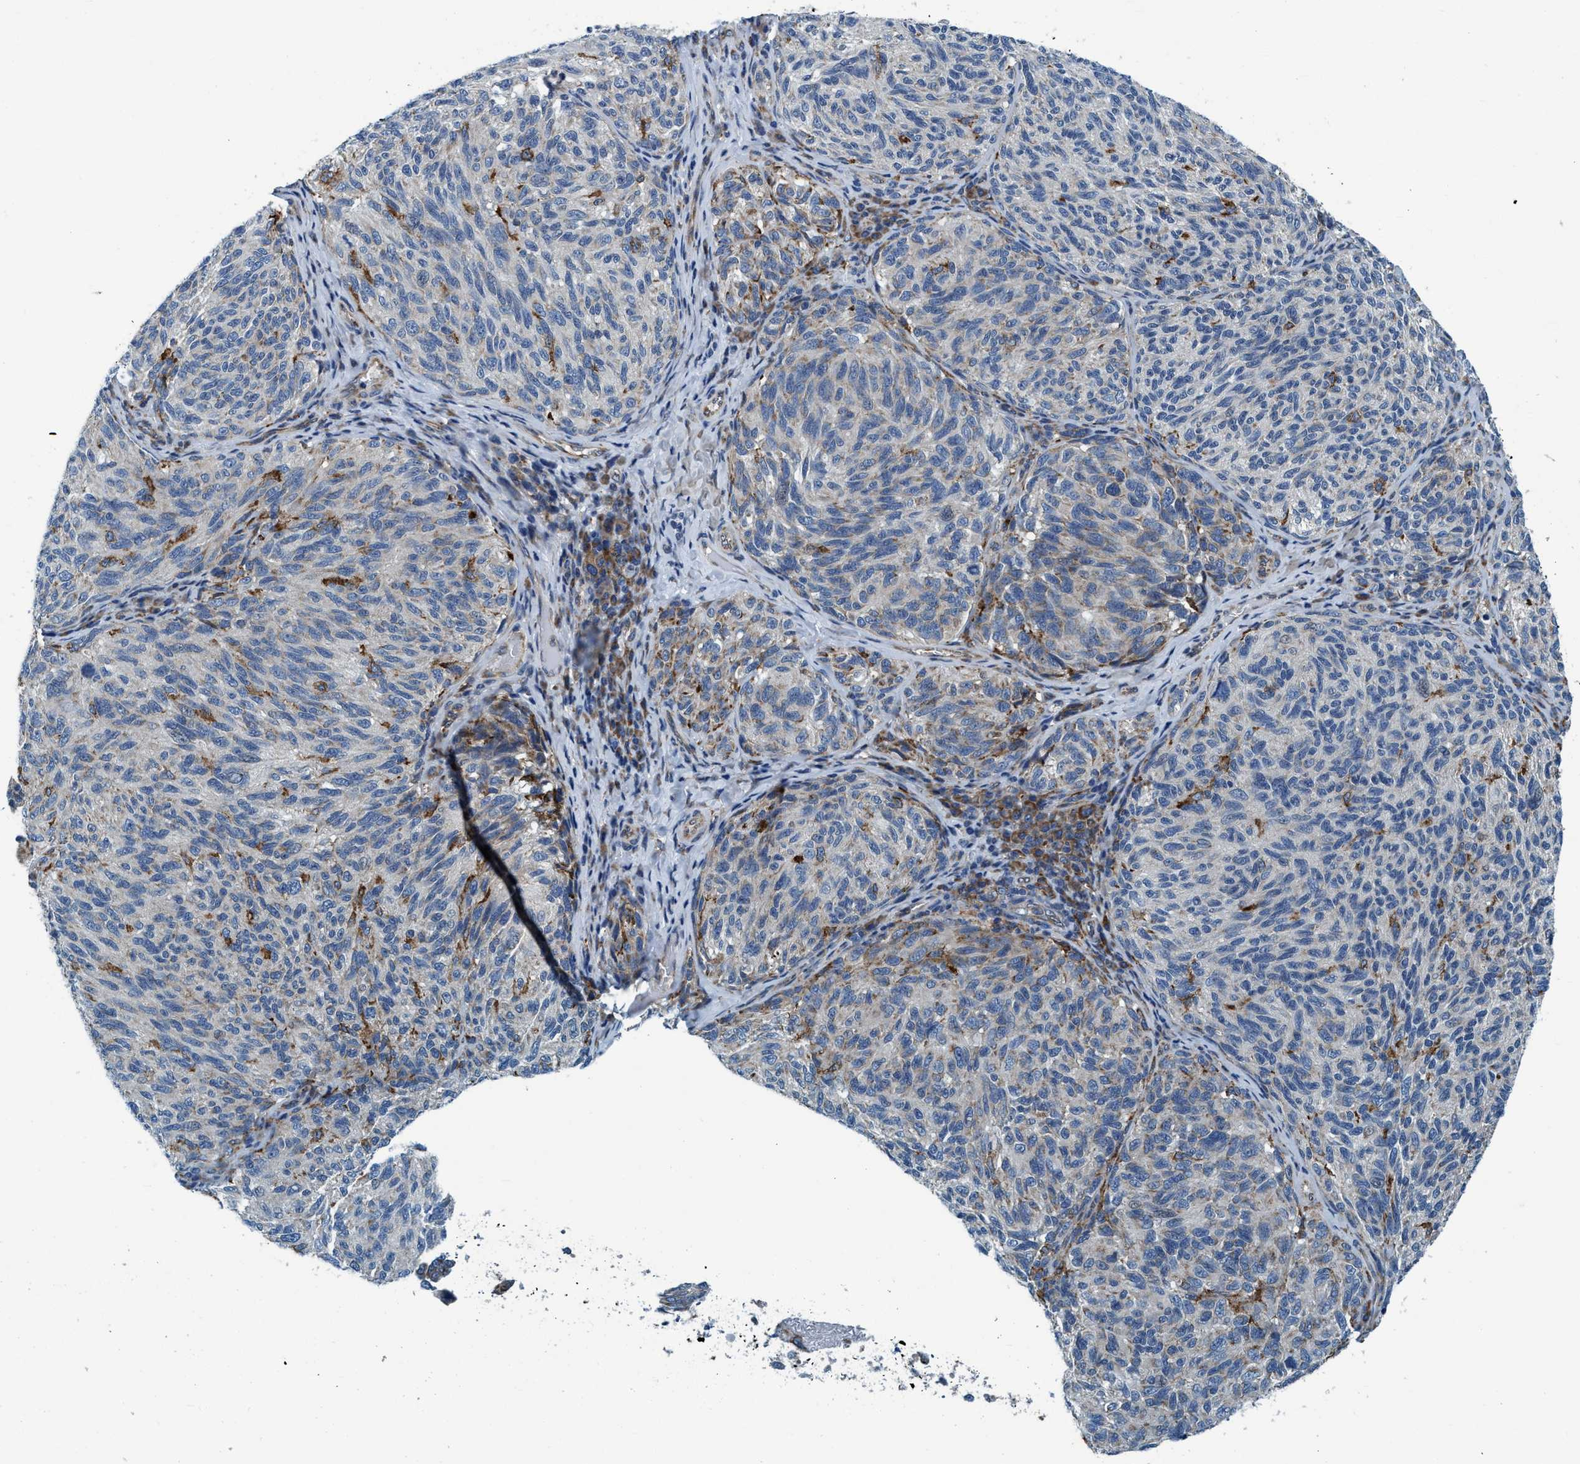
{"staining": {"intensity": "weak", "quantity": "25%-75%", "location": "cytoplasmic/membranous"}, "tissue": "melanoma", "cell_type": "Tumor cells", "image_type": "cancer", "snomed": [{"axis": "morphology", "description": "Malignant melanoma, NOS"}, {"axis": "topography", "description": "Skin"}], "caption": "Immunohistochemistry (IHC) of human melanoma exhibits low levels of weak cytoplasmic/membranous positivity in about 25%-75% of tumor cells.", "gene": "ARMC9", "patient": {"sex": "female", "age": 73}}